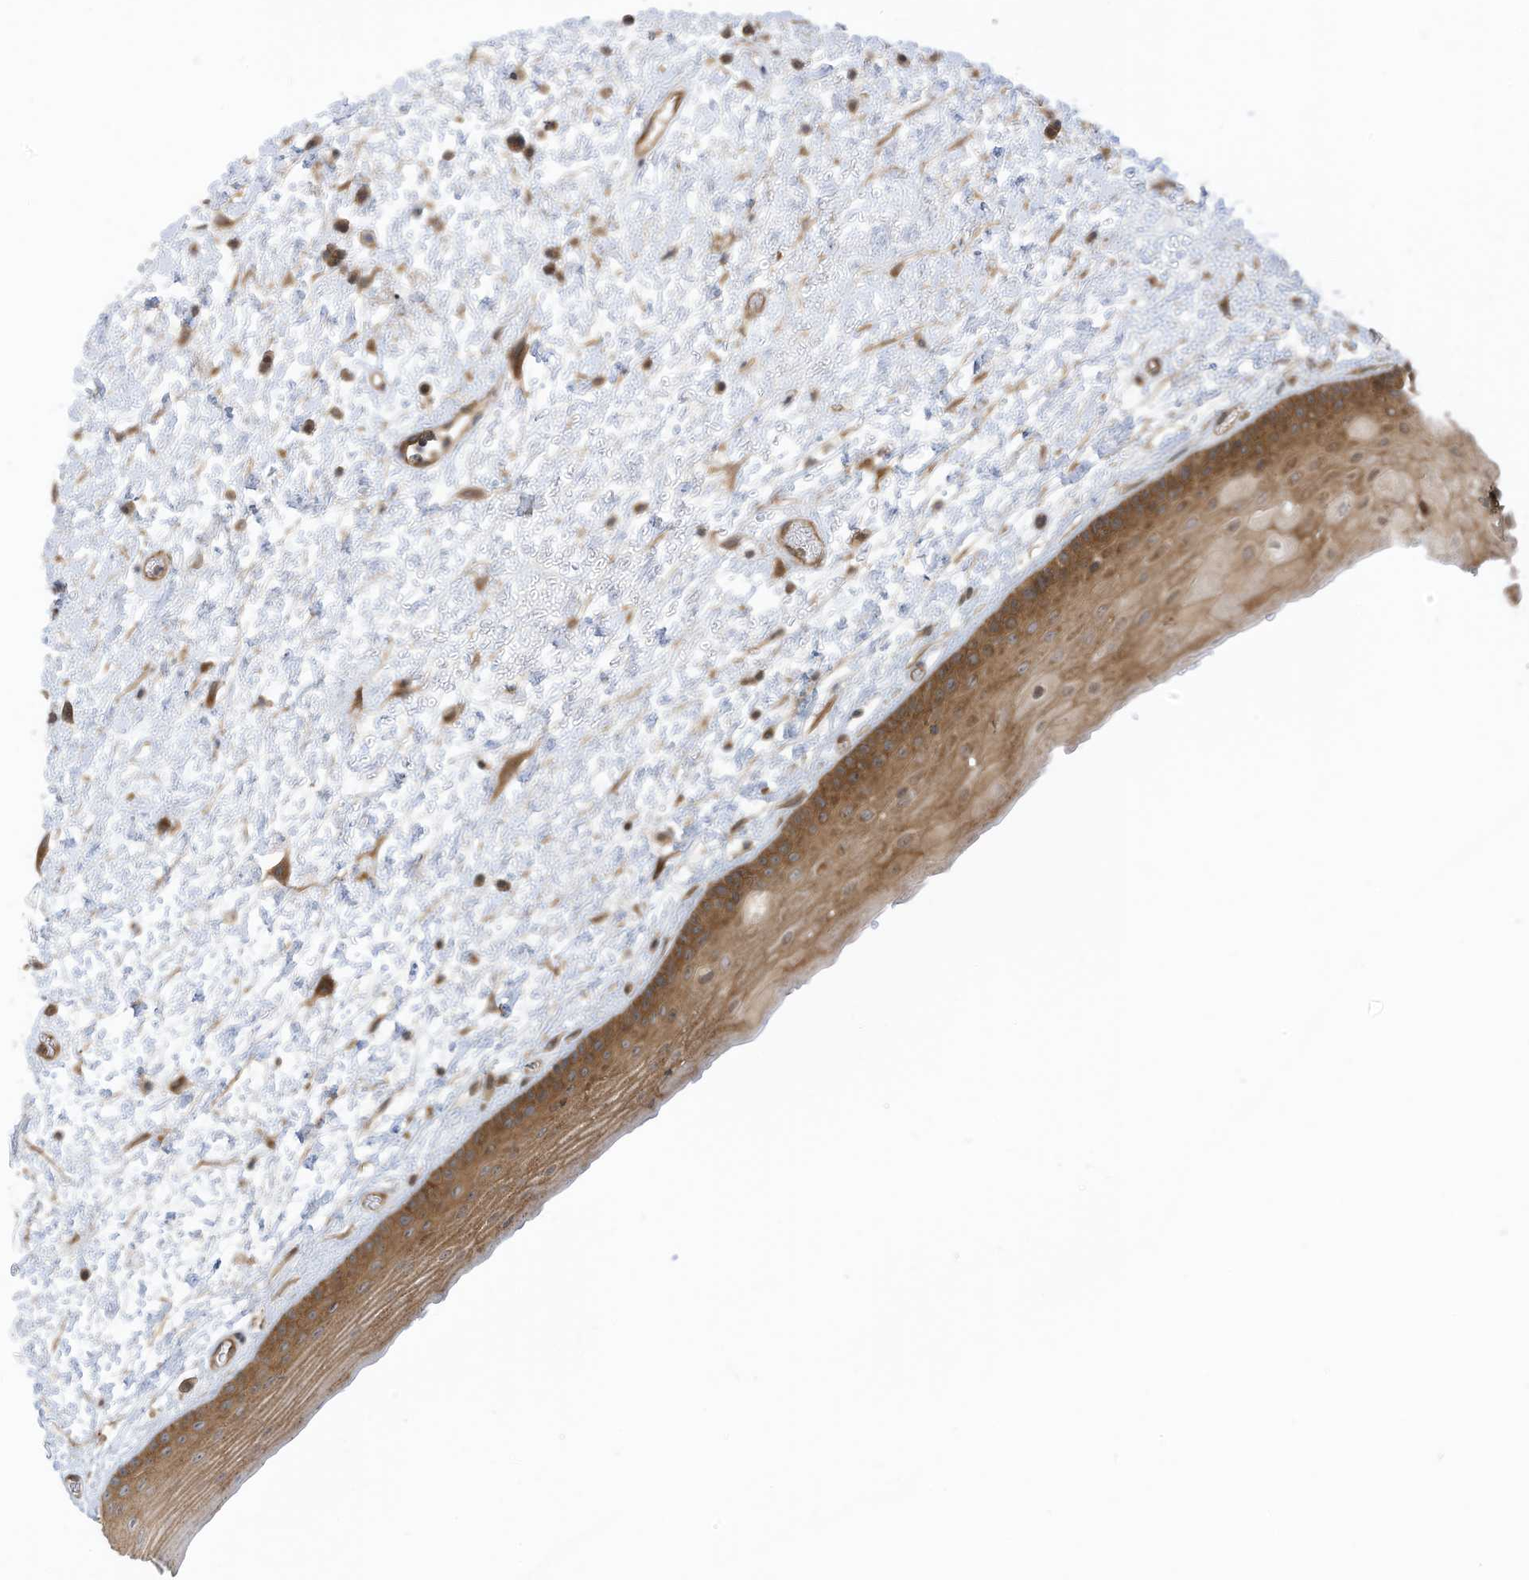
{"staining": {"intensity": "strong", "quantity": "25%-75%", "location": "cytoplasmic/membranous"}, "tissue": "oral mucosa", "cell_type": "Squamous epithelial cells", "image_type": "normal", "snomed": [{"axis": "morphology", "description": "Normal tissue, NOS"}, {"axis": "topography", "description": "Oral tissue"}], "caption": "Squamous epithelial cells show high levels of strong cytoplasmic/membranous staining in approximately 25%-75% of cells in normal oral mucosa.", "gene": "REPS1", "patient": {"sex": "female", "age": 76}}